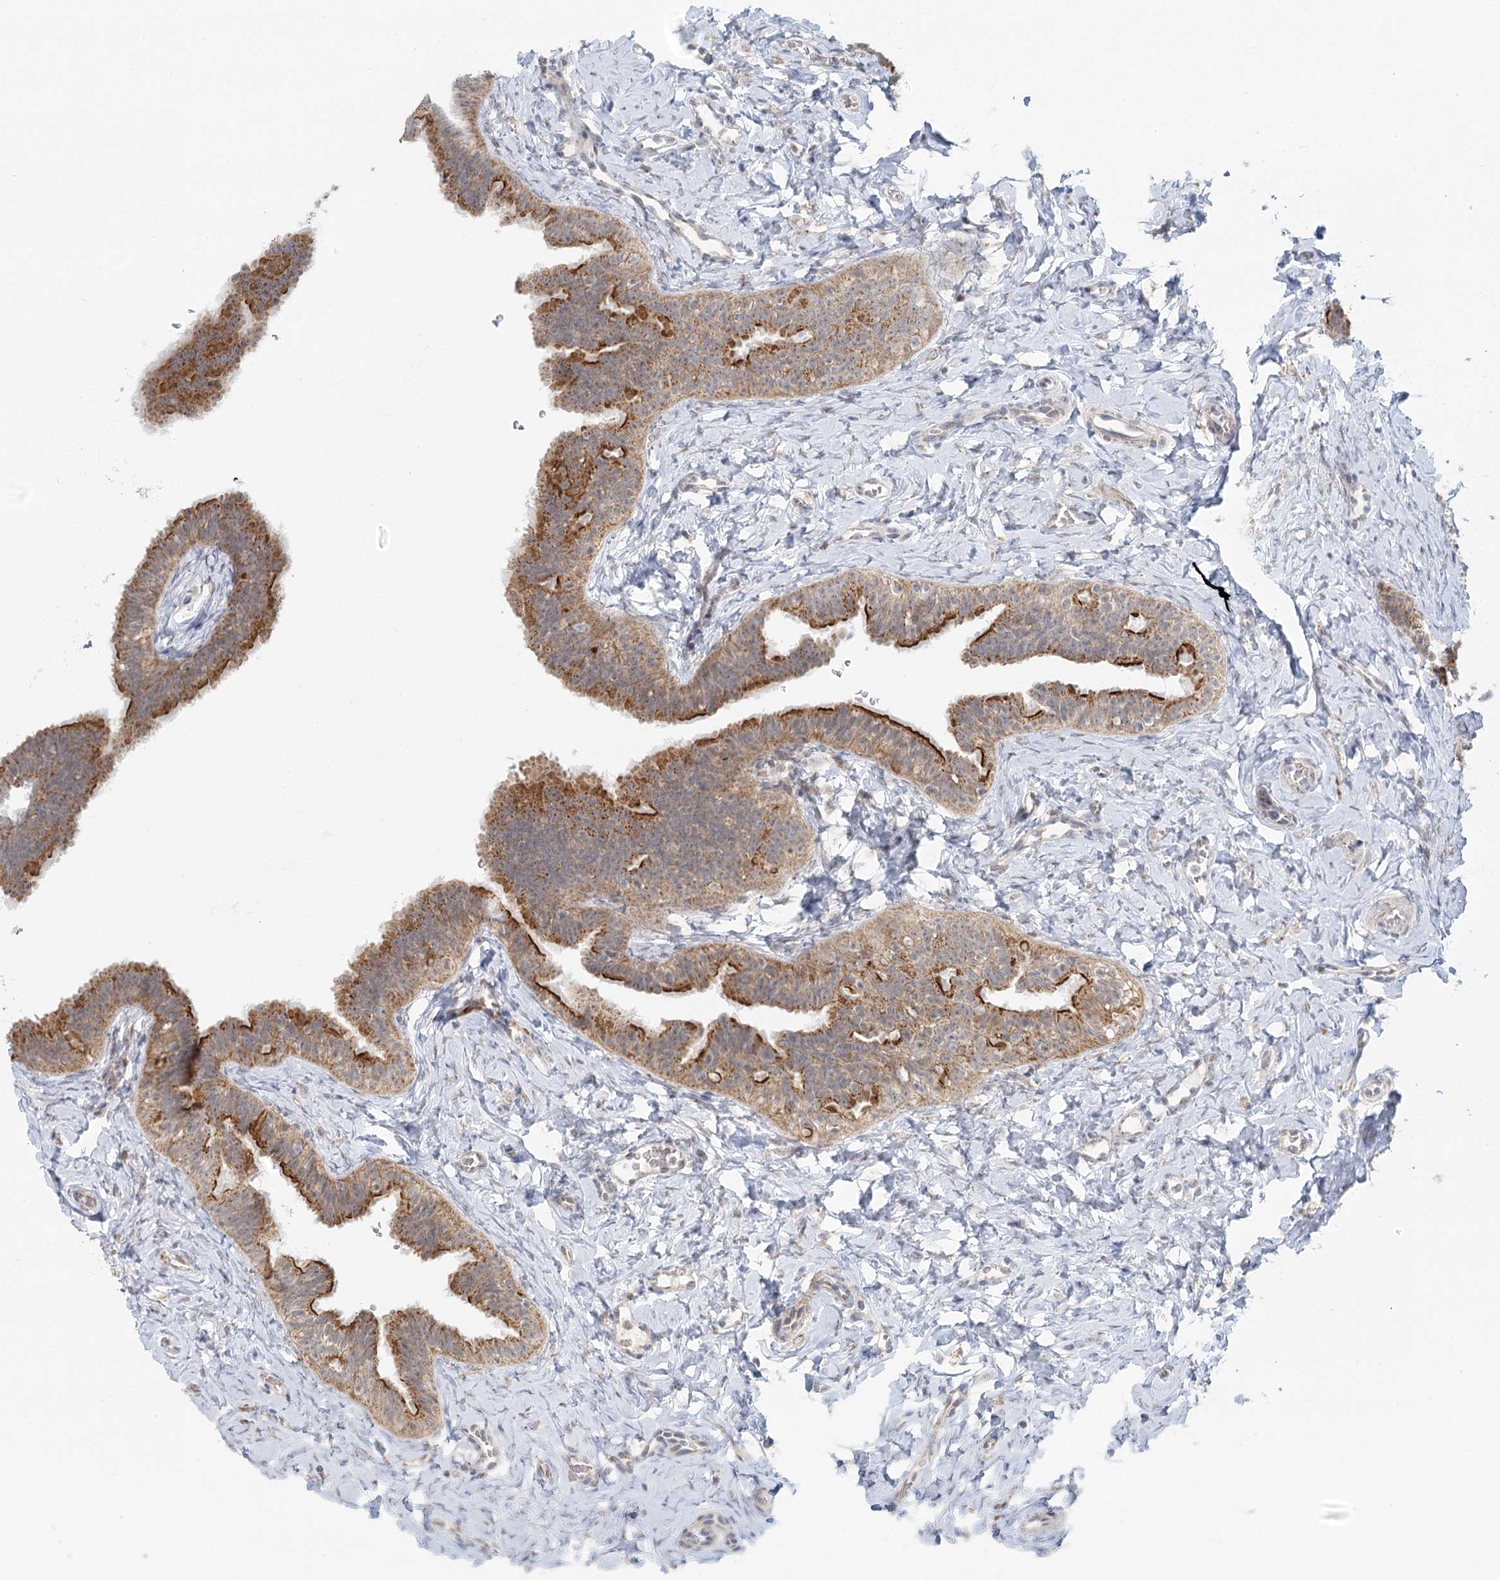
{"staining": {"intensity": "strong", "quantity": ">75%", "location": "cytoplasmic/membranous"}, "tissue": "fallopian tube", "cell_type": "Glandular cells", "image_type": "normal", "snomed": [{"axis": "morphology", "description": "Normal tissue, NOS"}, {"axis": "topography", "description": "Fallopian tube"}], "caption": "Immunohistochemical staining of unremarkable human fallopian tube displays >75% levels of strong cytoplasmic/membranous protein expression in approximately >75% of glandular cells. Using DAB (brown) and hematoxylin (blue) stains, captured at high magnification using brightfield microscopy.", "gene": "RNF150", "patient": {"sex": "female", "age": 39}}